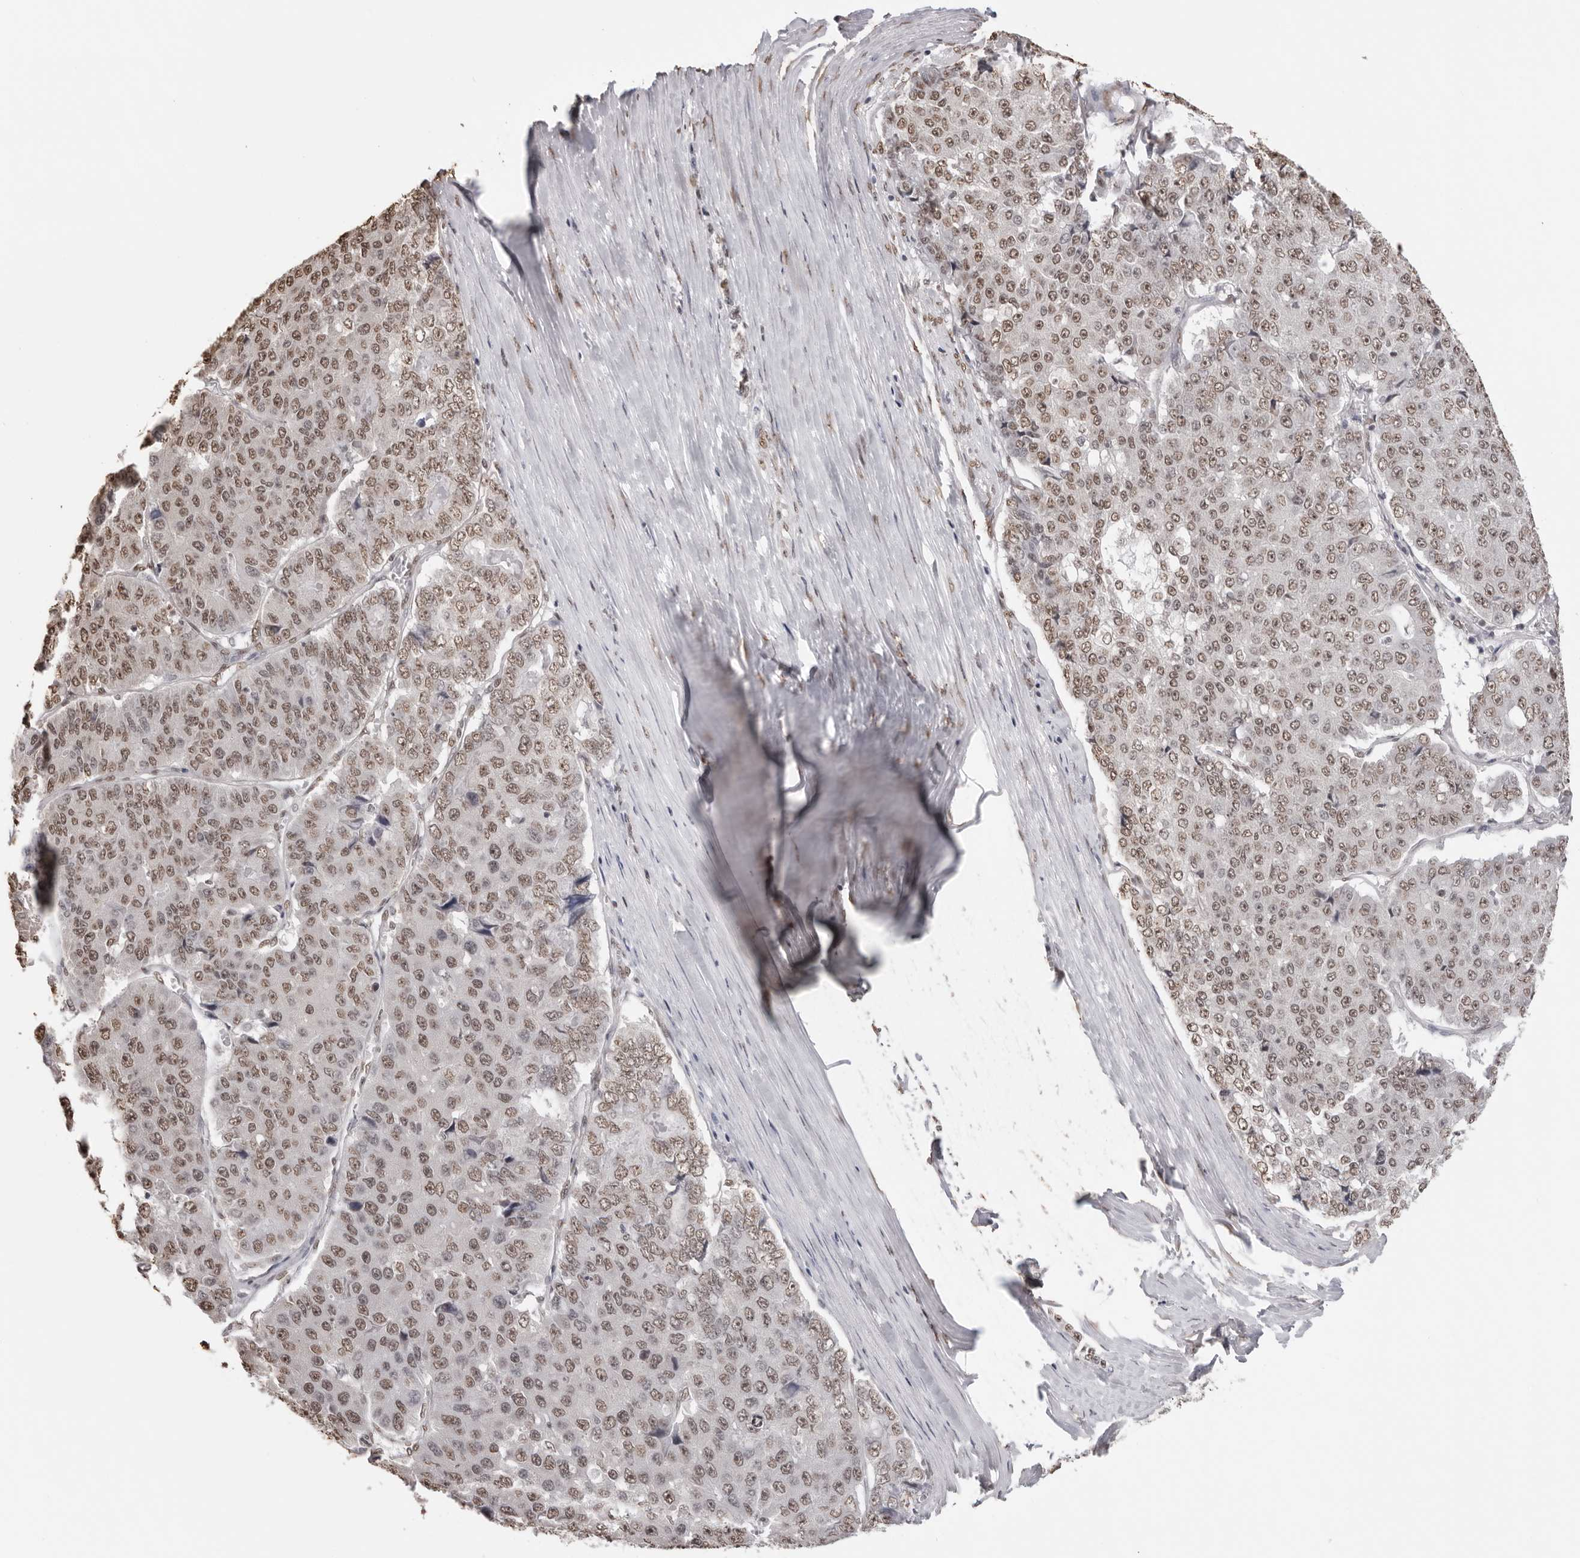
{"staining": {"intensity": "moderate", "quantity": ">75%", "location": "nuclear"}, "tissue": "pancreatic cancer", "cell_type": "Tumor cells", "image_type": "cancer", "snomed": [{"axis": "morphology", "description": "Adenocarcinoma, NOS"}, {"axis": "topography", "description": "Pancreas"}], "caption": "This photomicrograph reveals immunohistochemistry staining of human pancreatic cancer (adenocarcinoma), with medium moderate nuclear staining in approximately >75% of tumor cells.", "gene": "OLIG3", "patient": {"sex": "male", "age": 50}}